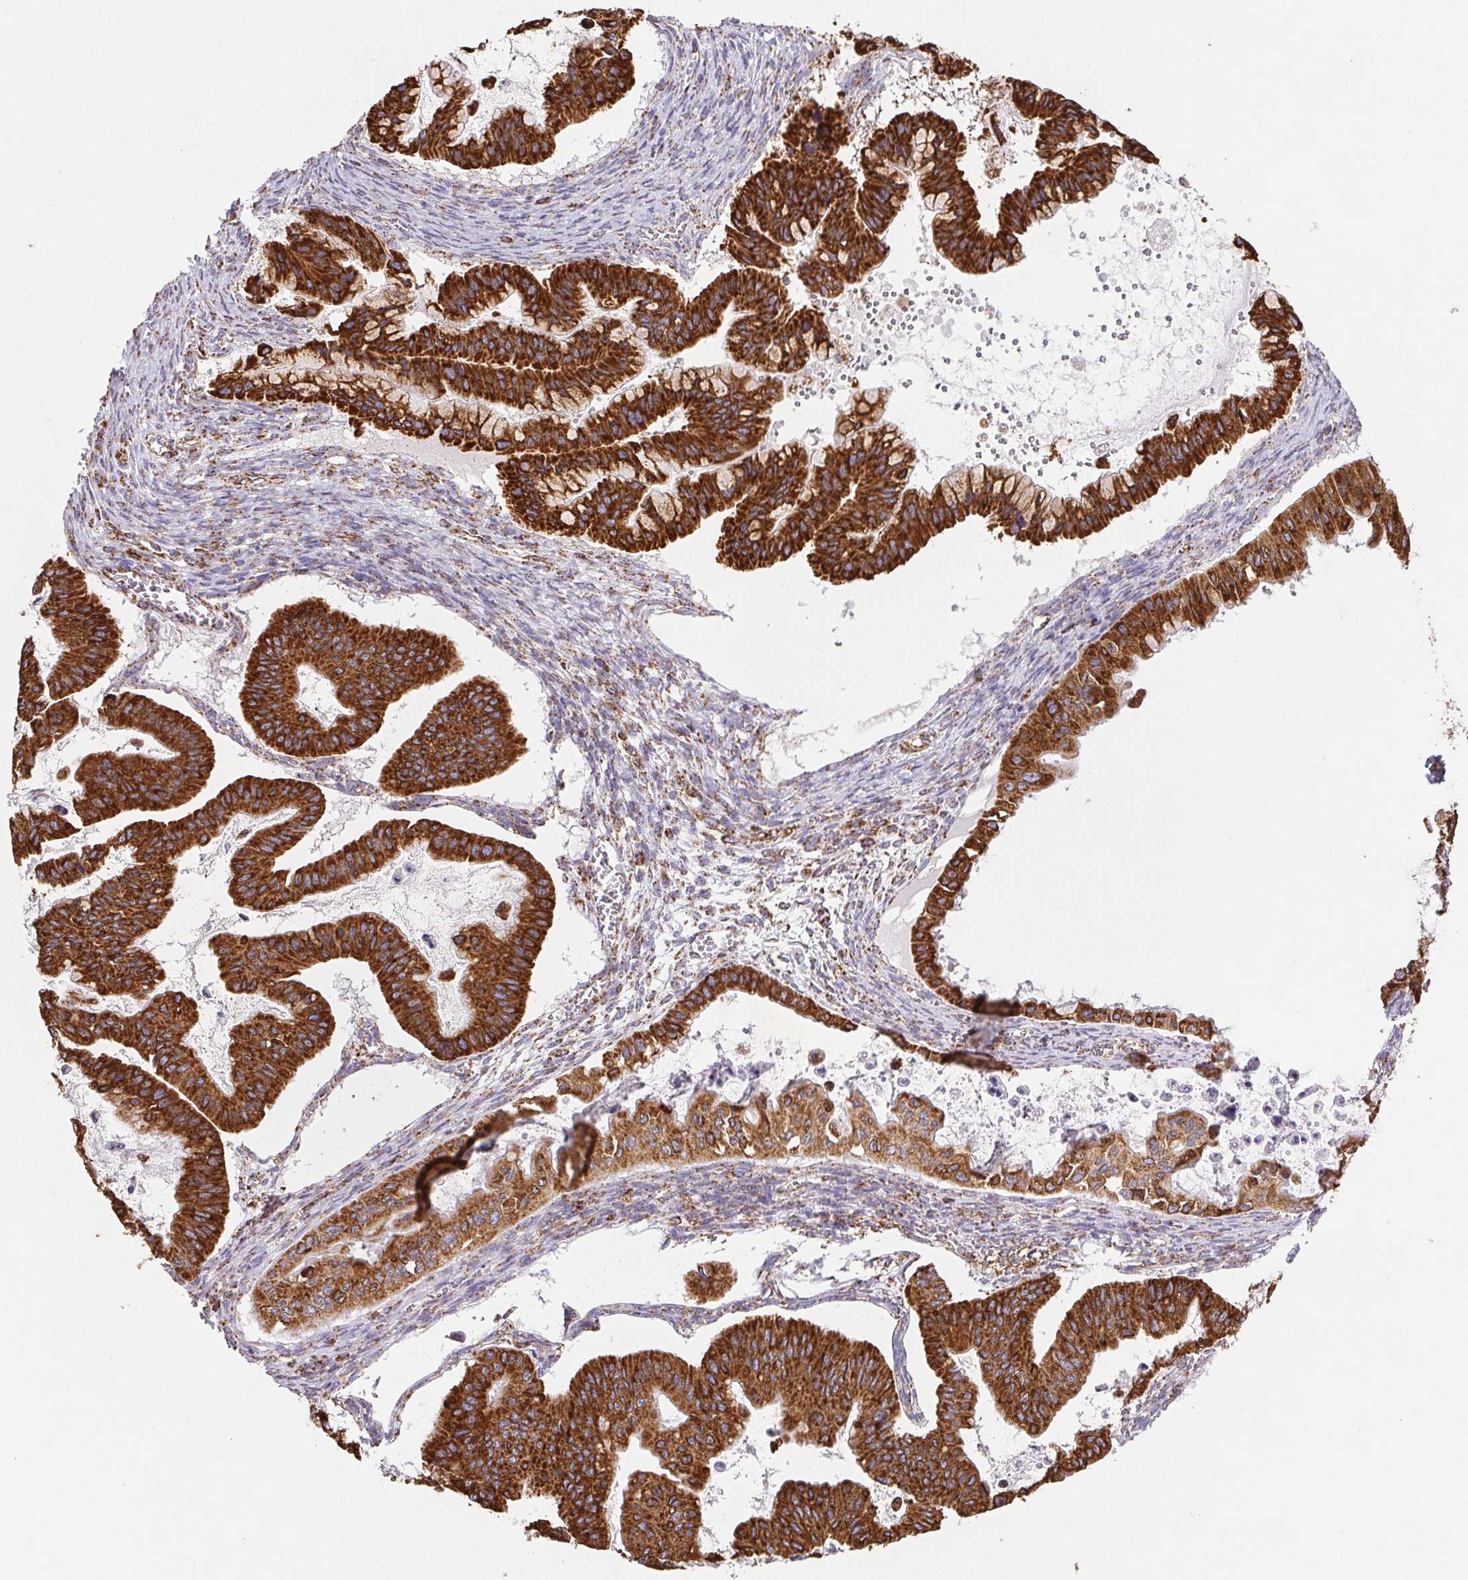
{"staining": {"intensity": "strong", "quantity": ">75%", "location": "cytoplasmic/membranous"}, "tissue": "ovarian cancer", "cell_type": "Tumor cells", "image_type": "cancer", "snomed": [{"axis": "morphology", "description": "Cystadenocarcinoma, mucinous, NOS"}, {"axis": "topography", "description": "Ovary"}], "caption": "There is high levels of strong cytoplasmic/membranous staining in tumor cells of ovarian cancer (mucinous cystadenocarcinoma), as demonstrated by immunohistochemical staining (brown color).", "gene": "NIPSNAP2", "patient": {"sex": "female", "age": 72}}